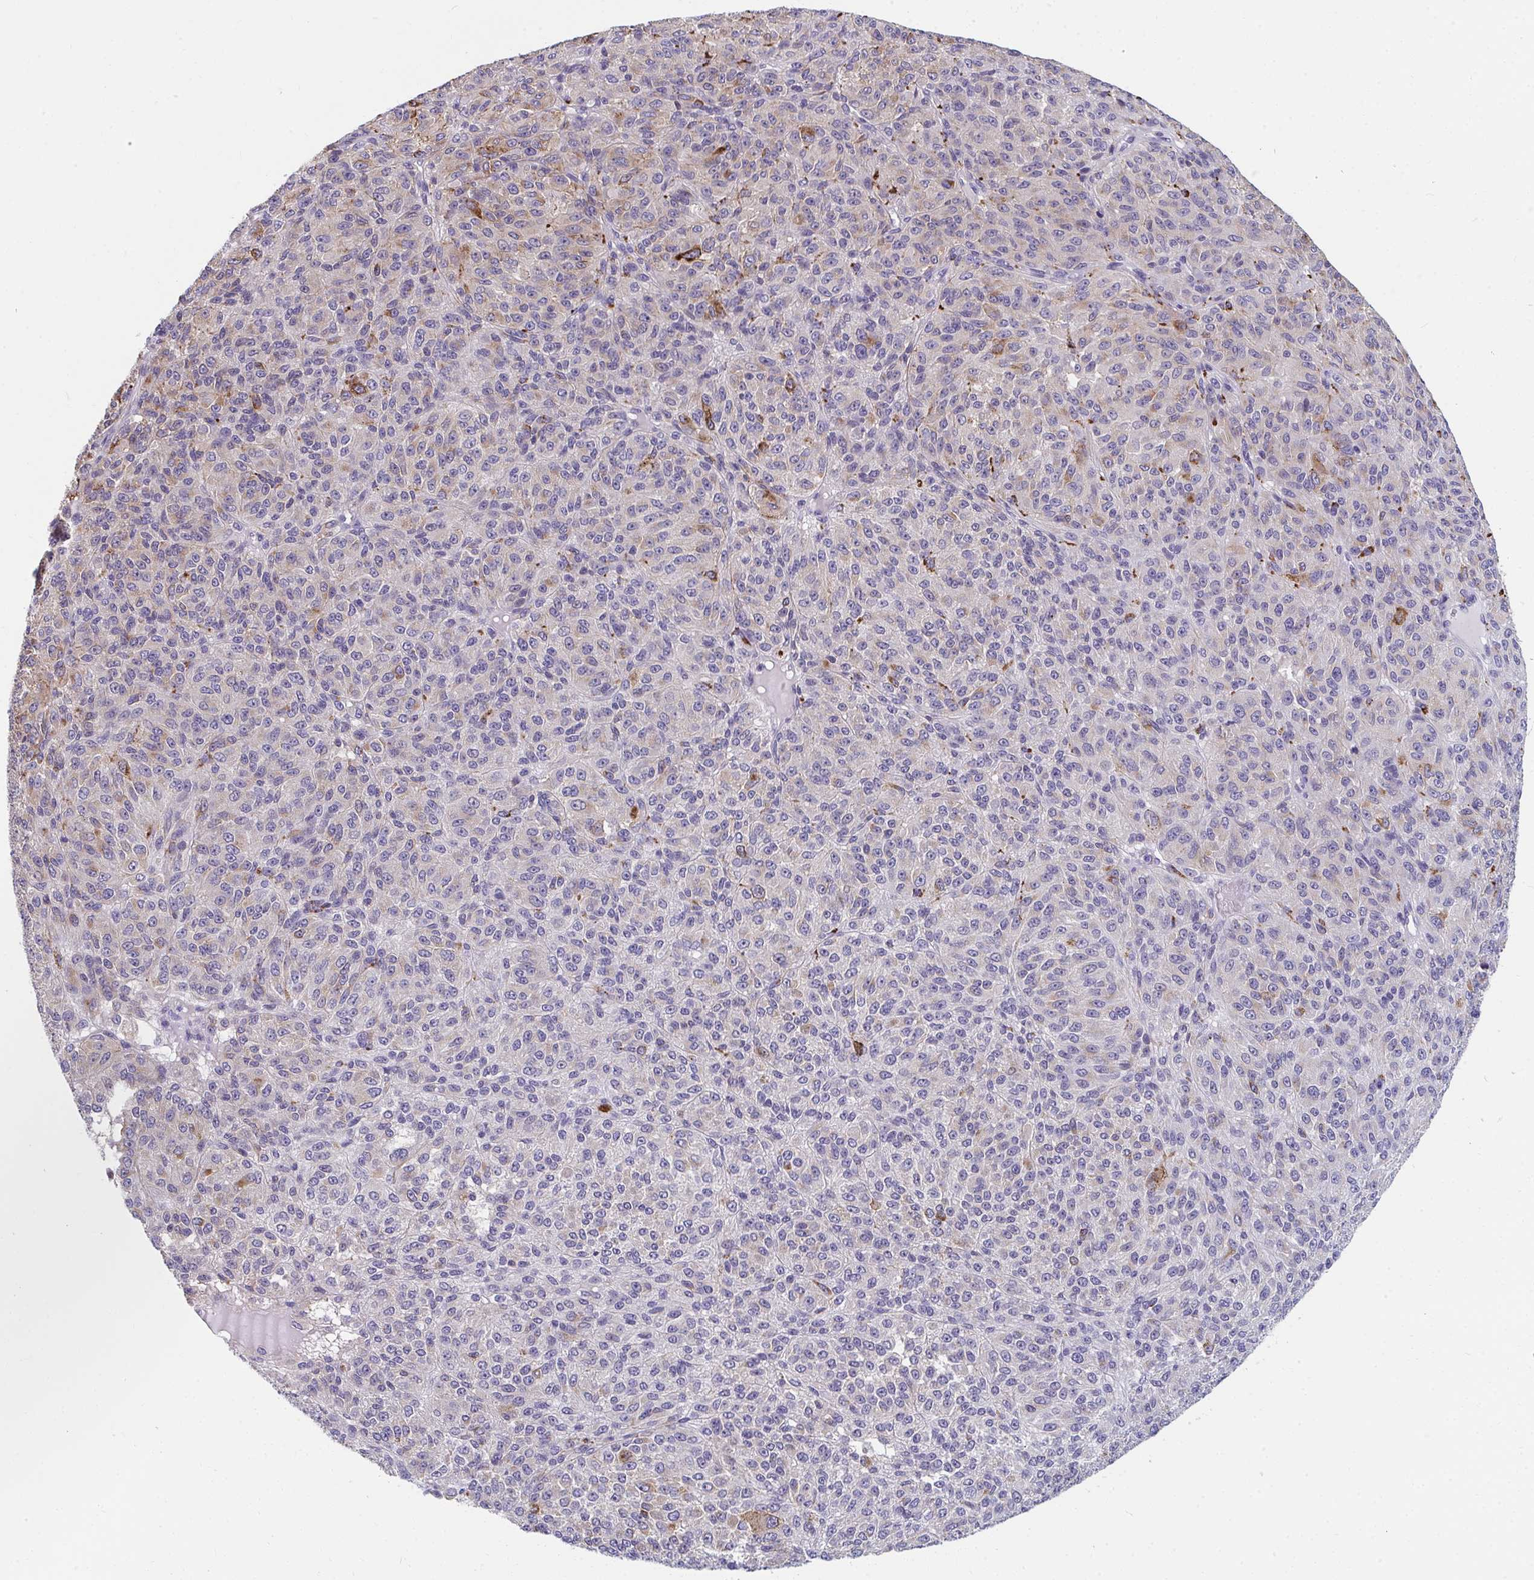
{"staining": {"intensity": "negative", "quantity": "none", "location": "none"}, "tissue": "melanoma", "cell_type": "Tumor cells", "image_type": "cancer", "snomed": [{"axis": "morphology", "description": "Malignant melanoma, Metastatic site"}, {"axis": "topography", "description": "Brain"}], "caption": "An image of human melanoma is negative for staining in tumor cells.", "gene": "EIF1AD", "patient": {"sex": "female", "age": 56}}